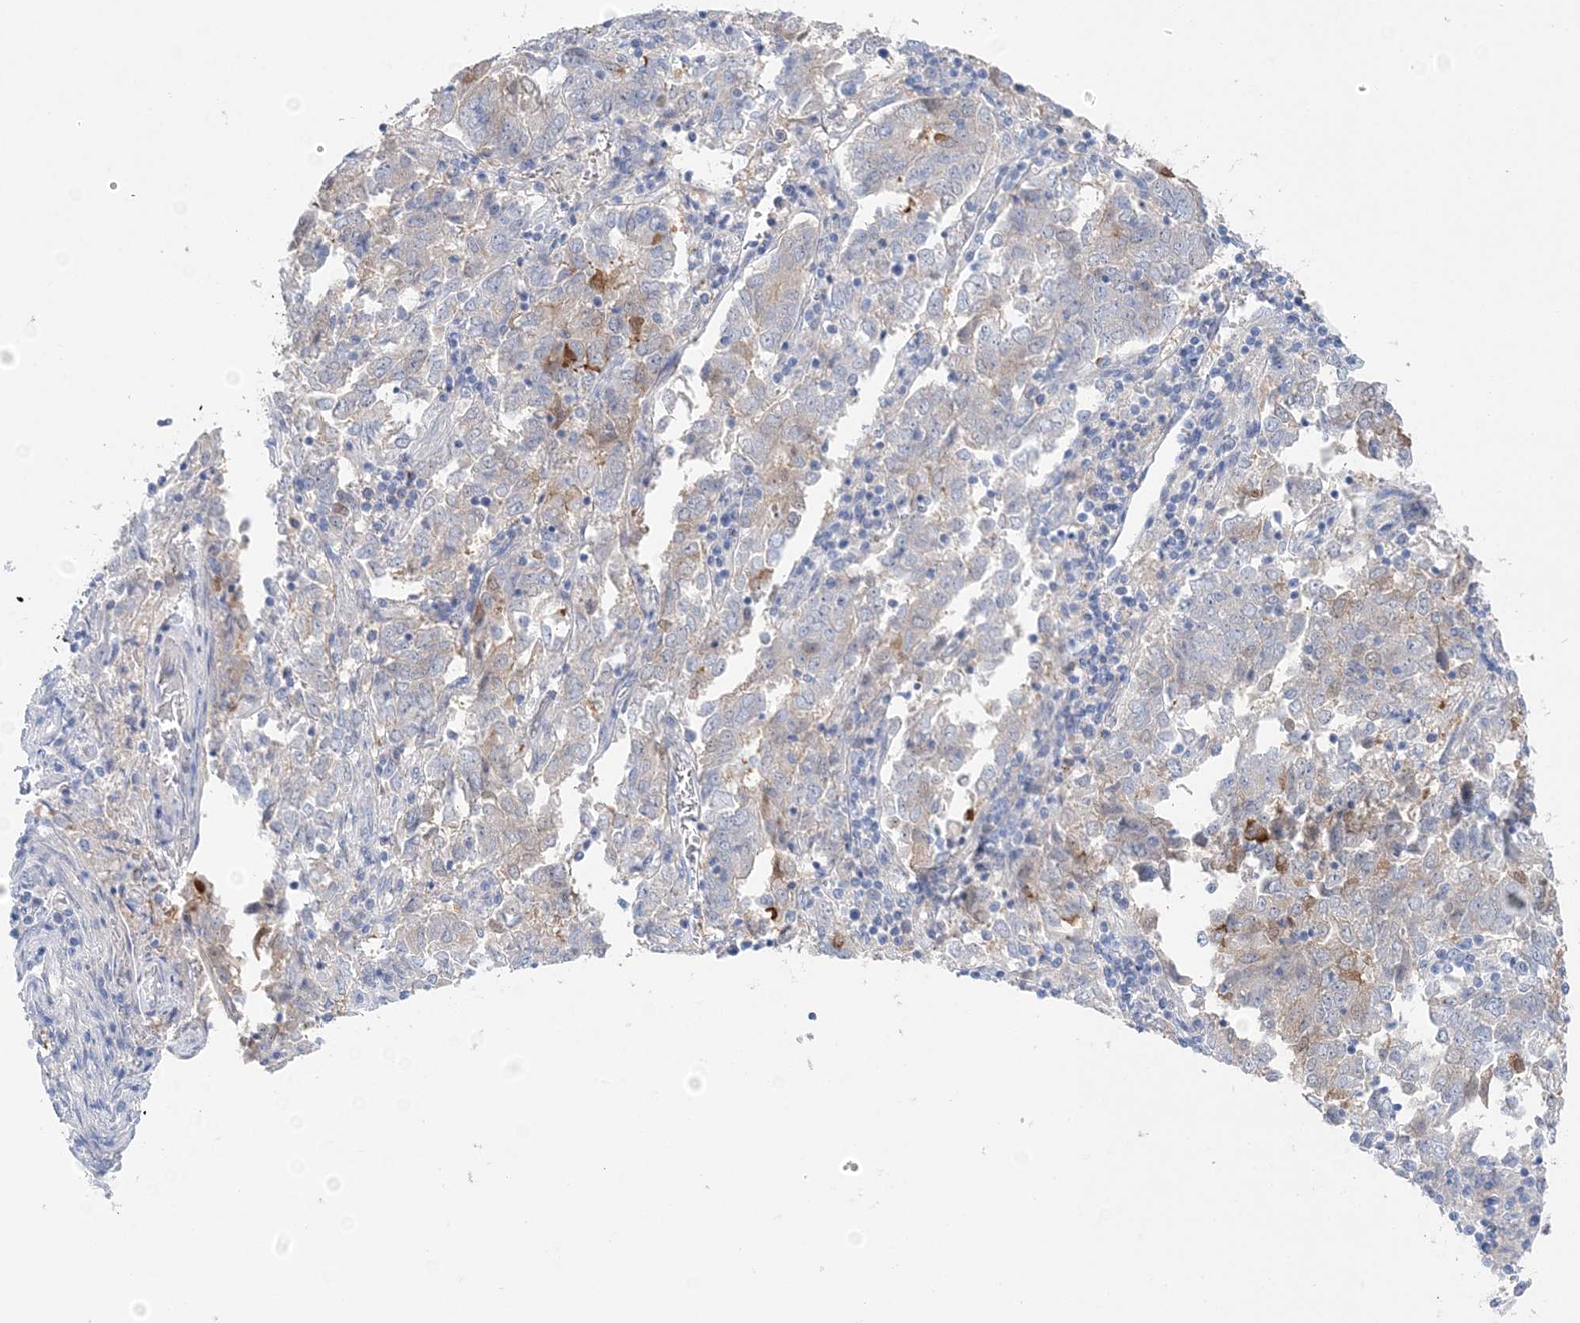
{"staining": {"intensity": "negative", "quantity": "none", "location": "none"}, "tissue": "endometrial cancer", "cell_type": "Tumor cells", "image_type": "cancer", "snomed": [{"axis": "morphology", "description": "Adenocarcinoma, NOS"}, {"axis": "topography", "description": "Endometrium"}], "caption": "Tumor cells show no significant expression in endometrial cancer (adenocarcinoma).", "gene": "HMGCS1", "patient": {"sex": "female", "age": 80}}